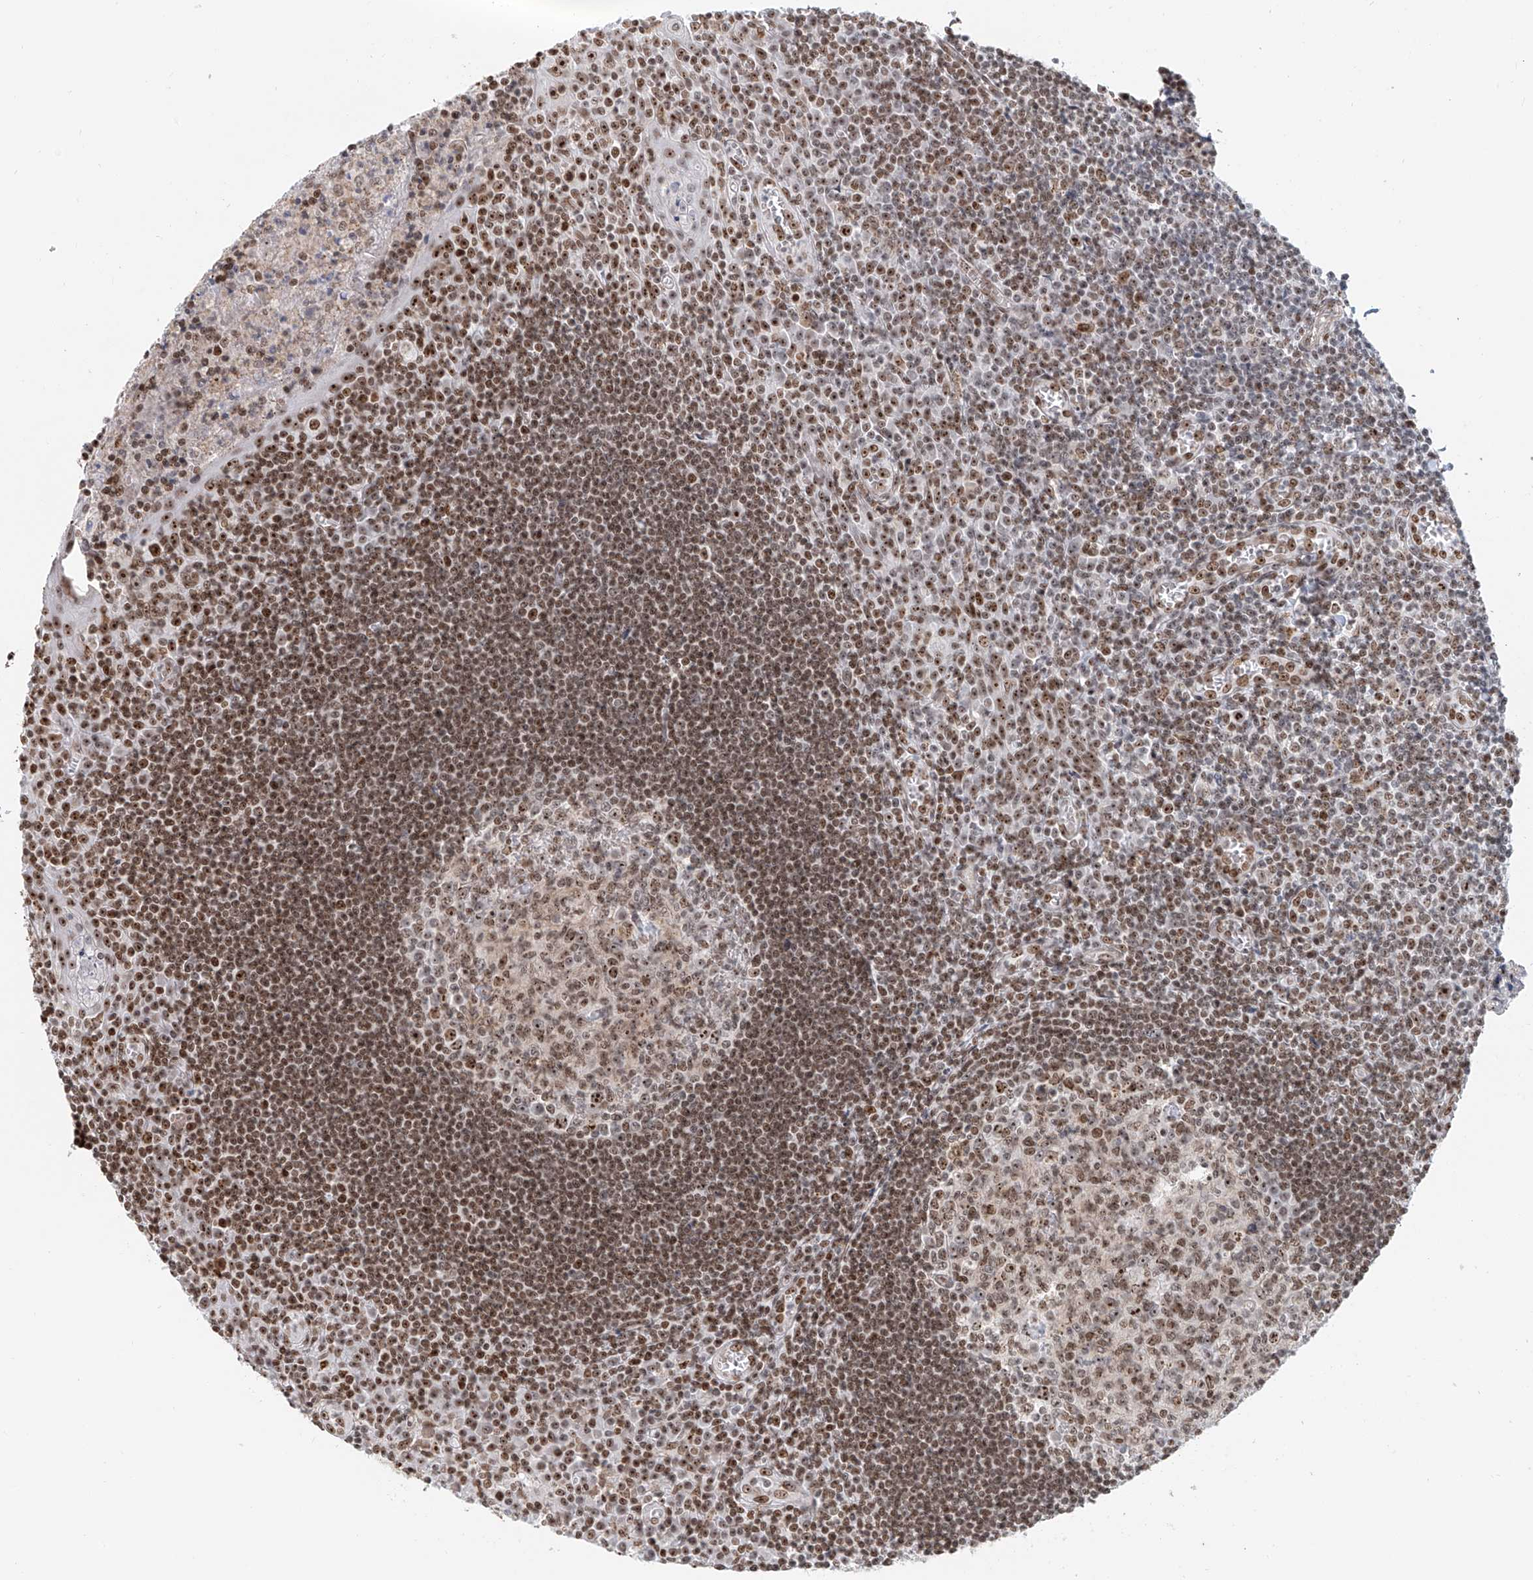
{"staining": {"intensity": "moderate", "quantity": ">75%", "location": "nuclear"}, "tissue": "tonsil", "cell_type": "Germinal center cells", "image_type": "normal", "snomed": [{"axis": "morphology", "description": "Normal tissue, NOS"}, {"axis": "topography", "description": "Tonsil"}], "caption": "Moderate nuclear protein positivity is appreciated in approximately >75% of germinal center cells in tonsil. The staining is performed using DAB brown chromogen to label protein expression. The nuclei are counter-stained blue using hematoxylin.", "gene": "PRUNE2", "patient": {"sex": "male", "age": 27}}